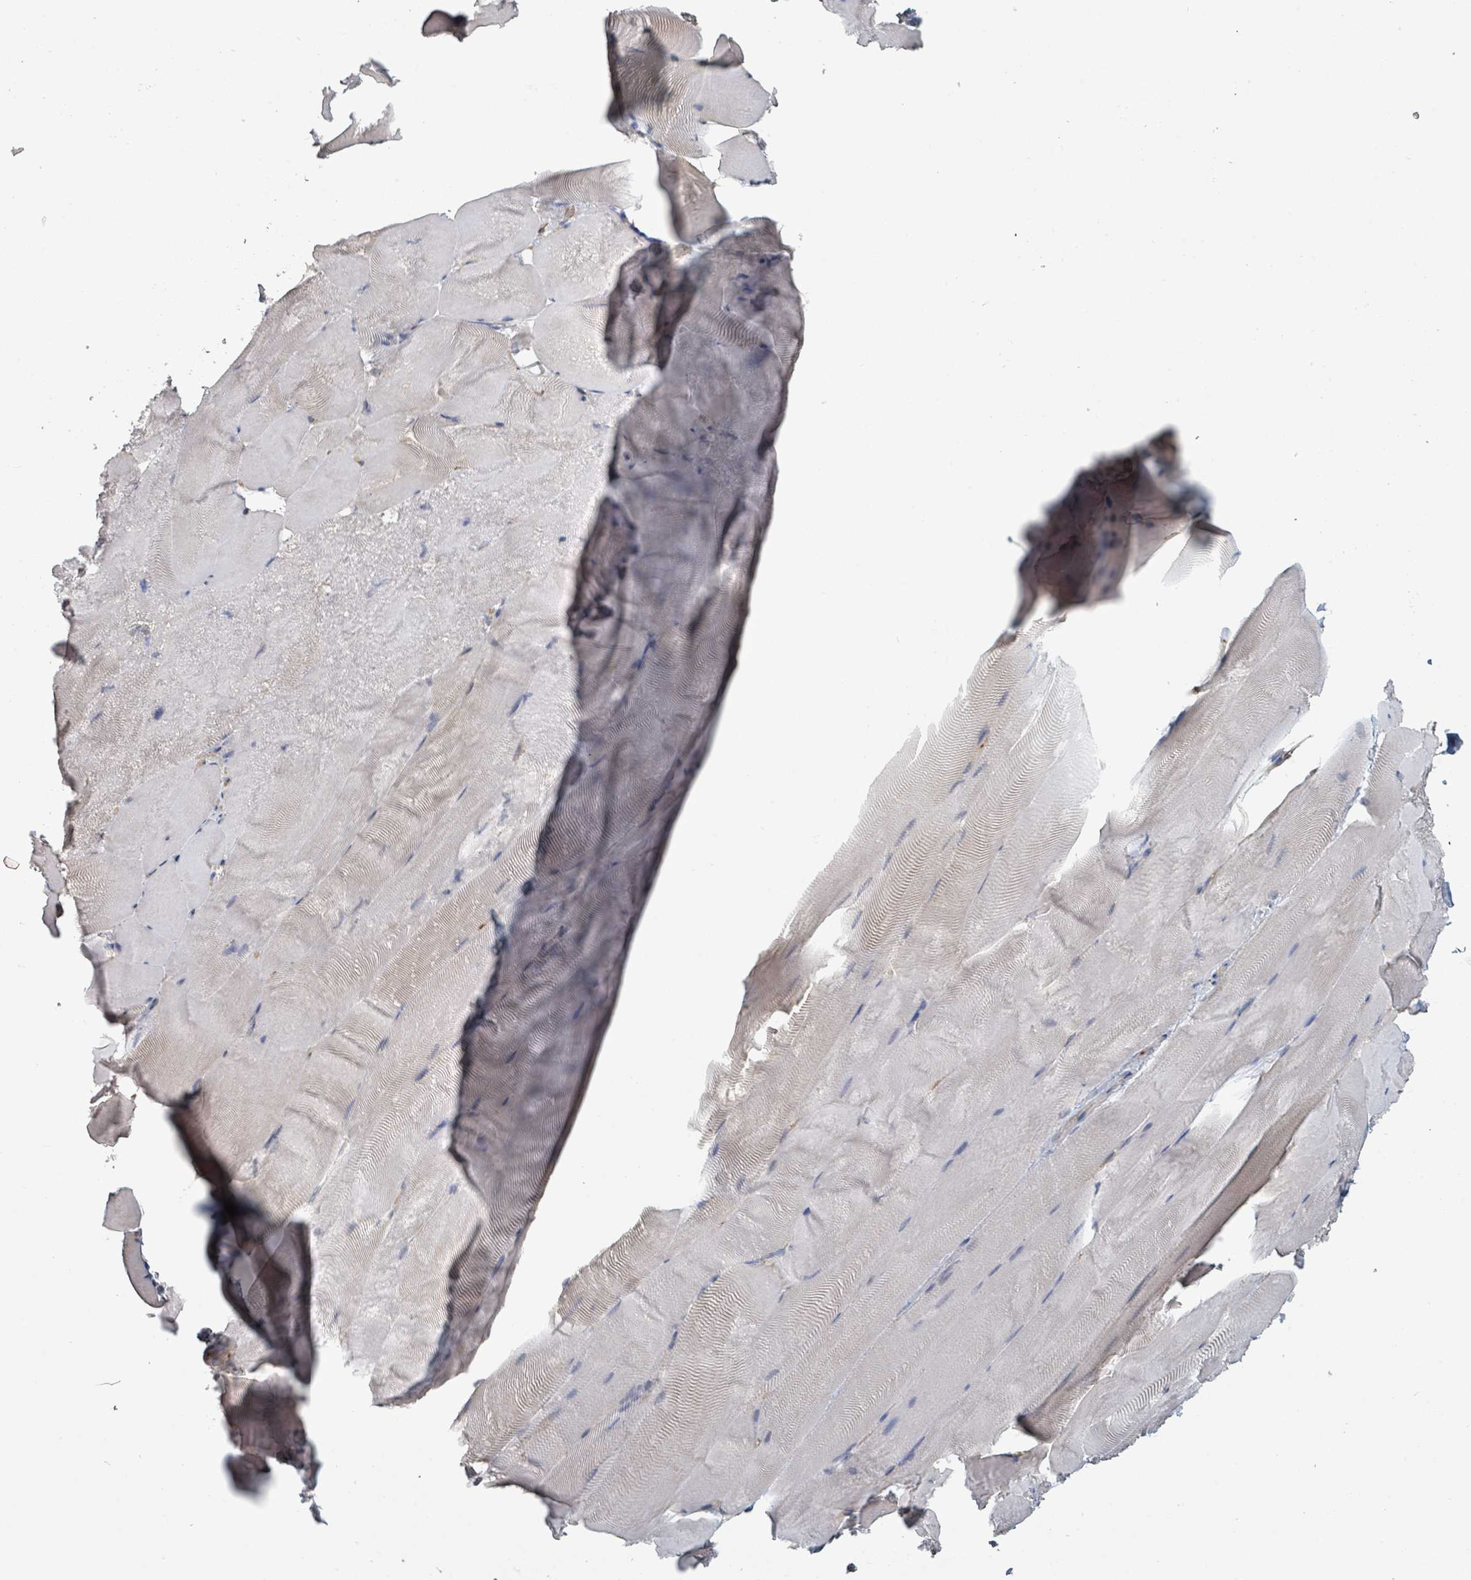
{"staining": {"intensity": "negative", "quantity": "none", "location": "none"}, "tissue": "skeletal muscle", "cell_type": "Myocytes", "image_type": "normal", "snomed": [{"axis": "morphology", "description": "Normal tissue, NOS"}, {"axis": "topography", "description": "Skeletal muscle"}], "caption": "Immunohistochemistry image of benign skeletal muscle: human skeletal muscle stained with DAB (3,3'-diaminobenzidine) reveals no significant protein expression in myocytes.", "gene": "PLAUR", "patient": {"sex": "female", "age": 64}}